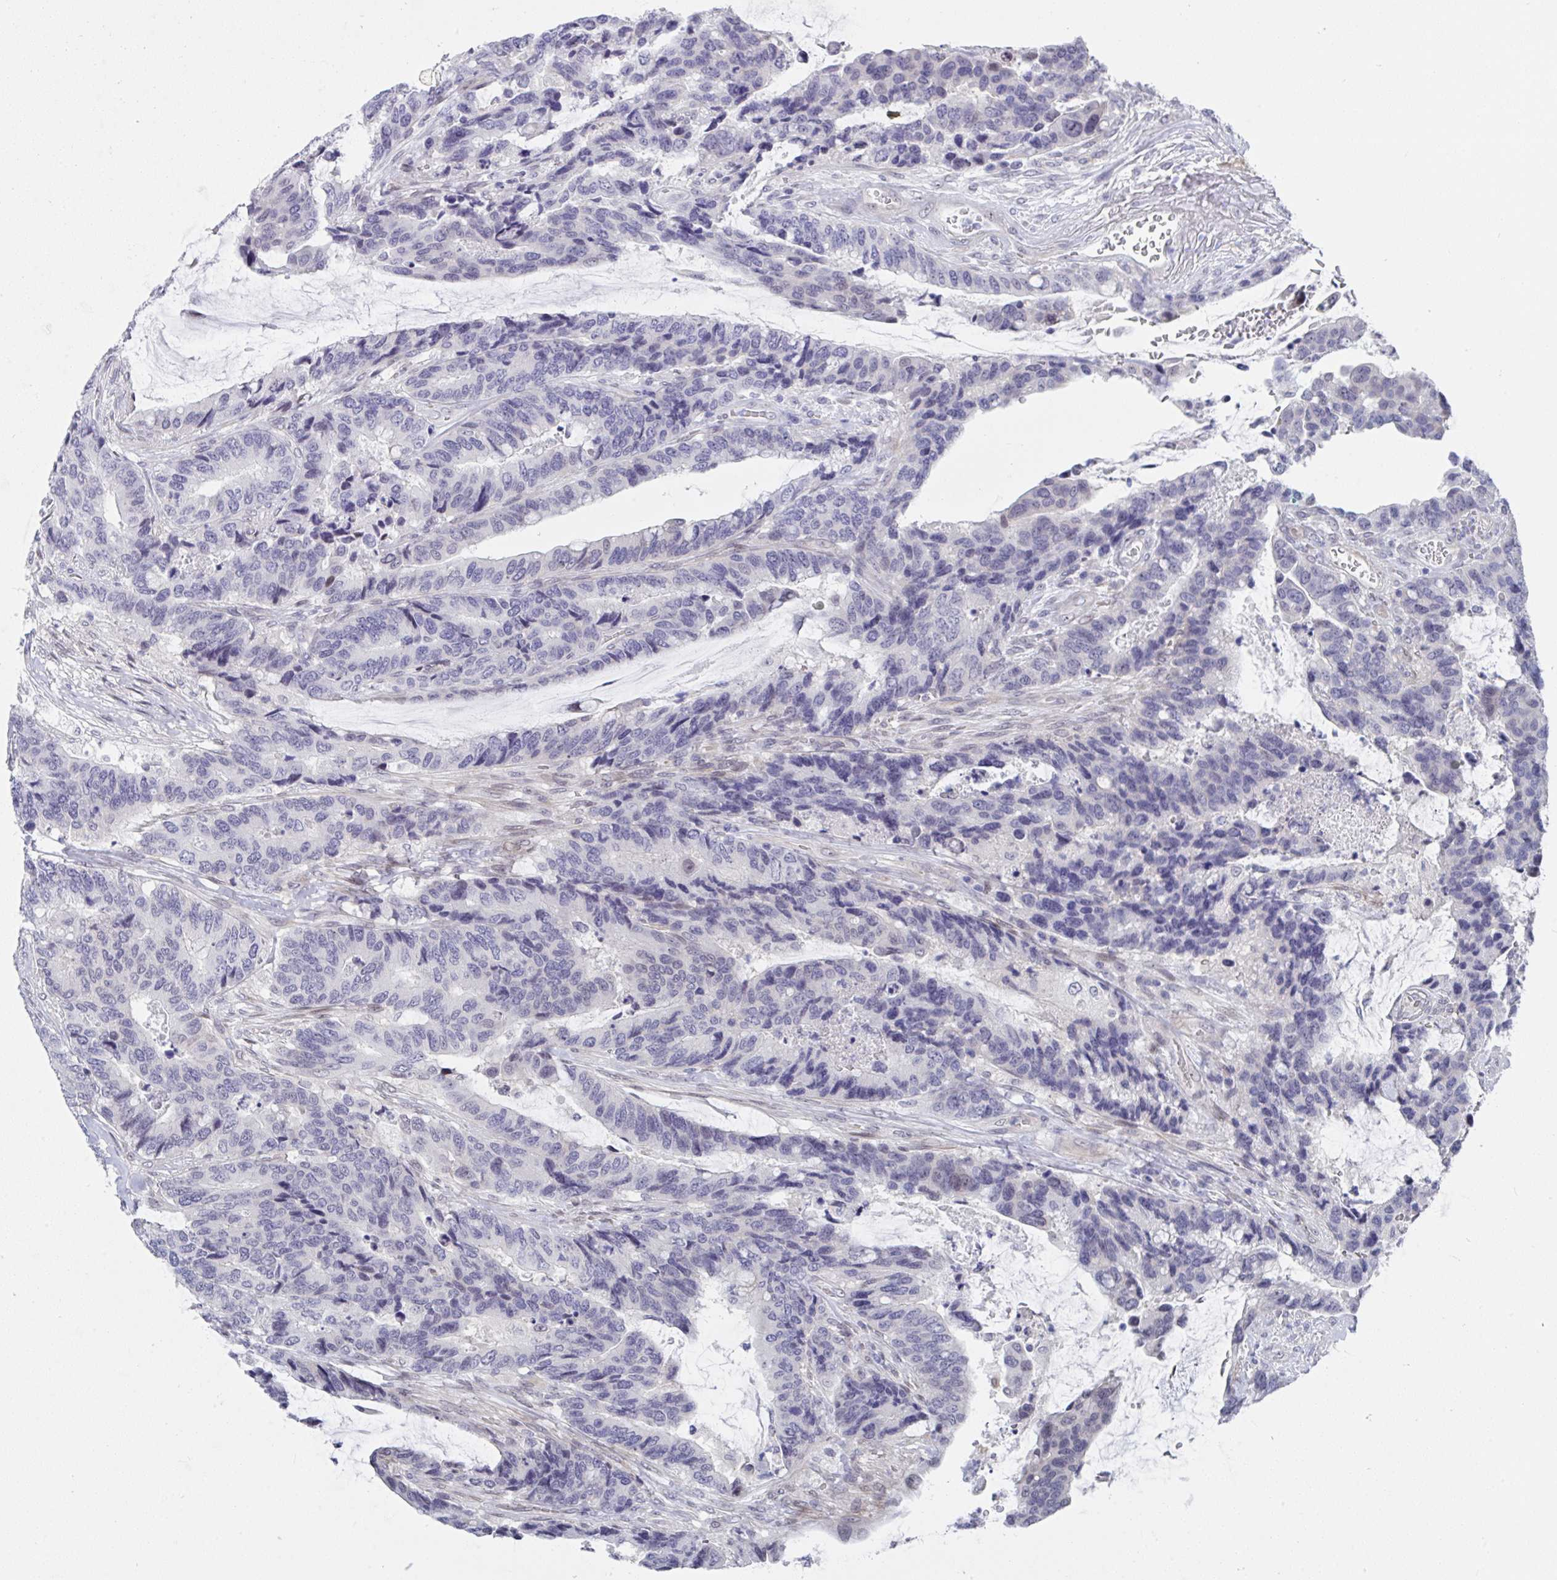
{"staining": {"intensity": "negative", "quantity": "none", "location": "none"}, "tissue": "colorectal cancer", "cell_type": "Tumor cells", "image_type": "cancer", "snomed": [{"axis": "morphology", "description": "Adenocarcinoma, NOS"}, {"axis": "topography", "description": "Rectum"}], "caption": "Tumor cells show no significant protein staining in colorectal adenocarcinoma. The staining is performed using DAB brown chromogen with nuclei counter-stained in using hematoxylin.", "gene": "MFSD4A", "patient": {"sex": "female", "age": 59}}